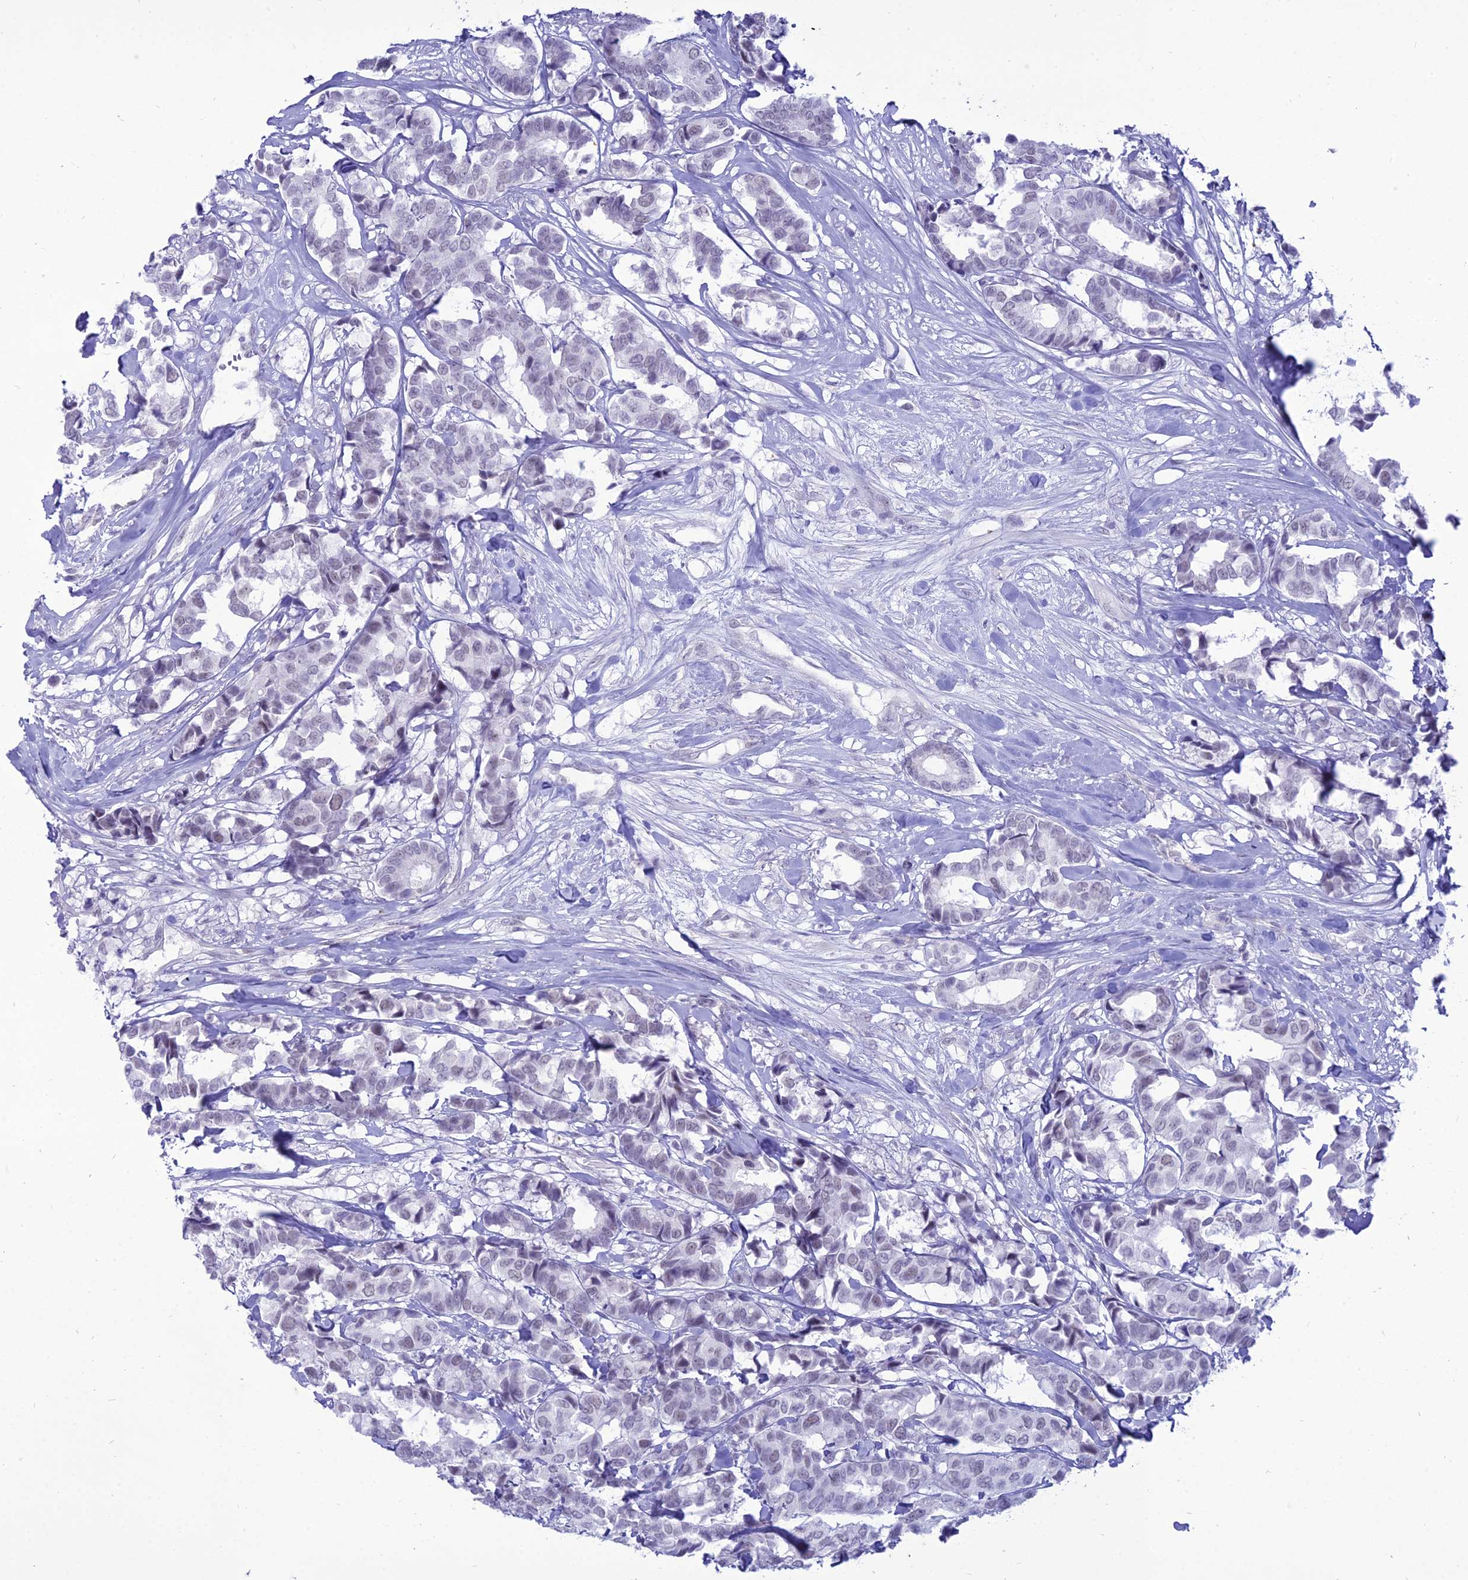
{"staining": {"intensity": "weak", "quantity": "<25%", "location": "nuclear"}, "tissue": "breast cancer", "cell_type": "Tumor cells", "image_type": "cancer", "snomed": [{"axis": "morphology", "description": "Normal tissue, NOS"}, {"axis": "morphology", "description": "Duct carcinoma"}, {"axis": "topography", "description": "Breast"}], "caption": "A histopathology image of human breast cancer (intraductal carcinoma) is negative for staining in tumor cells. (DAB (3,3'-diaminobenzidine) IHC, high magnification).", "gene": "DHX40", "patient": {"sex": "female", "age": 87}}